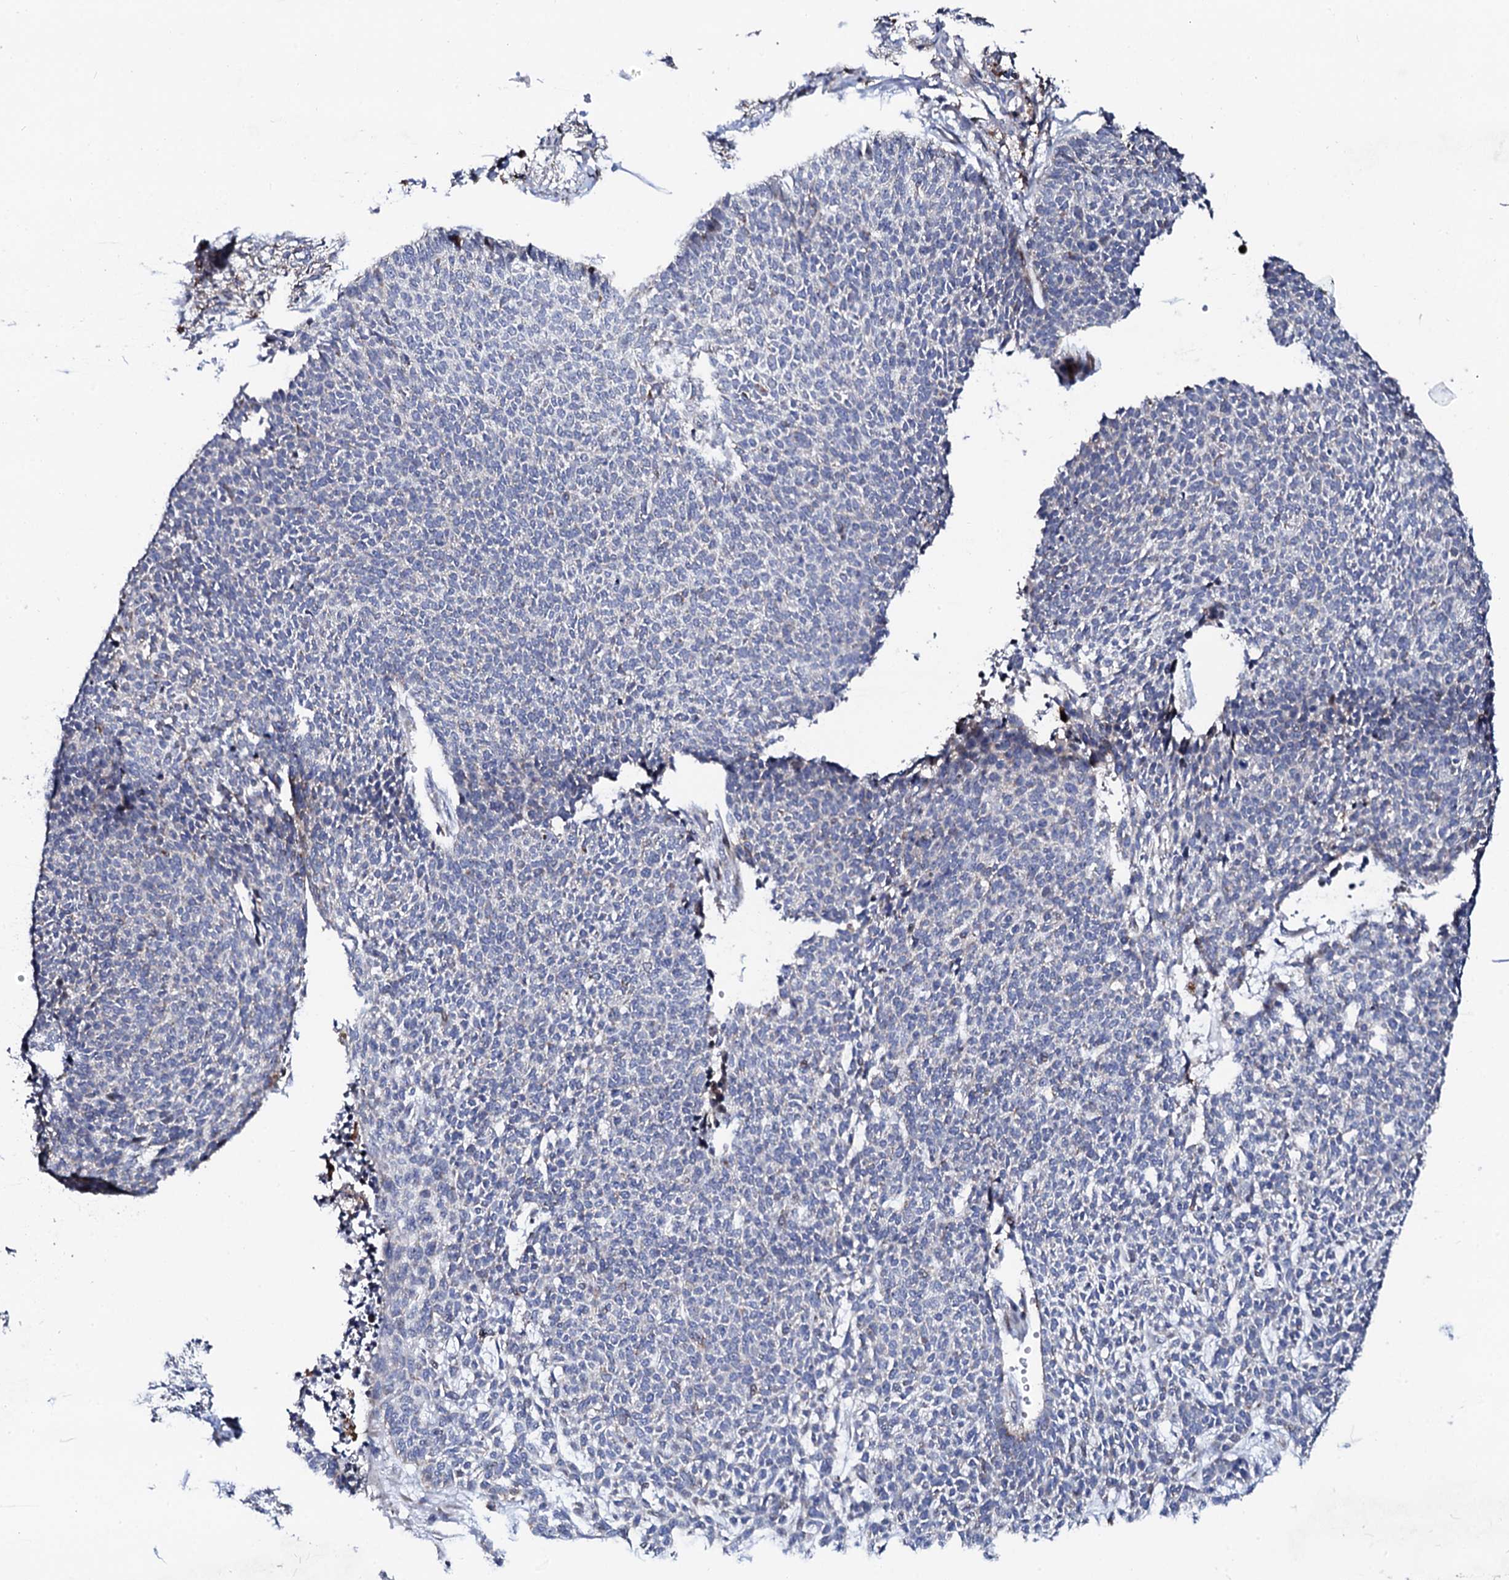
{"staining": {"intensity": "negative", "quantity": "none", "location": "none"}, "tissue": "skin cancer", "cell_type": "Tumor cells", "image_type": "cancer", "snomed": [{"axis": "morphology", "description": "Basal cell carcinoma"}, {"axis": "topography", "description": "Skin"}], "caption": "High power microscopy image of an immunohistochemistry (IHC) histopathology image of basal cell carcinoma (skin), revealing no significant positivity in tumor cells. The staining was performed using DAB to visualize the protein expression in brown, while the nuclei were stained in blue with hematoxylin (Magnification: 20x).", "gene": "TCIRG1", "patient": {"sex": "female", "age": 84}}